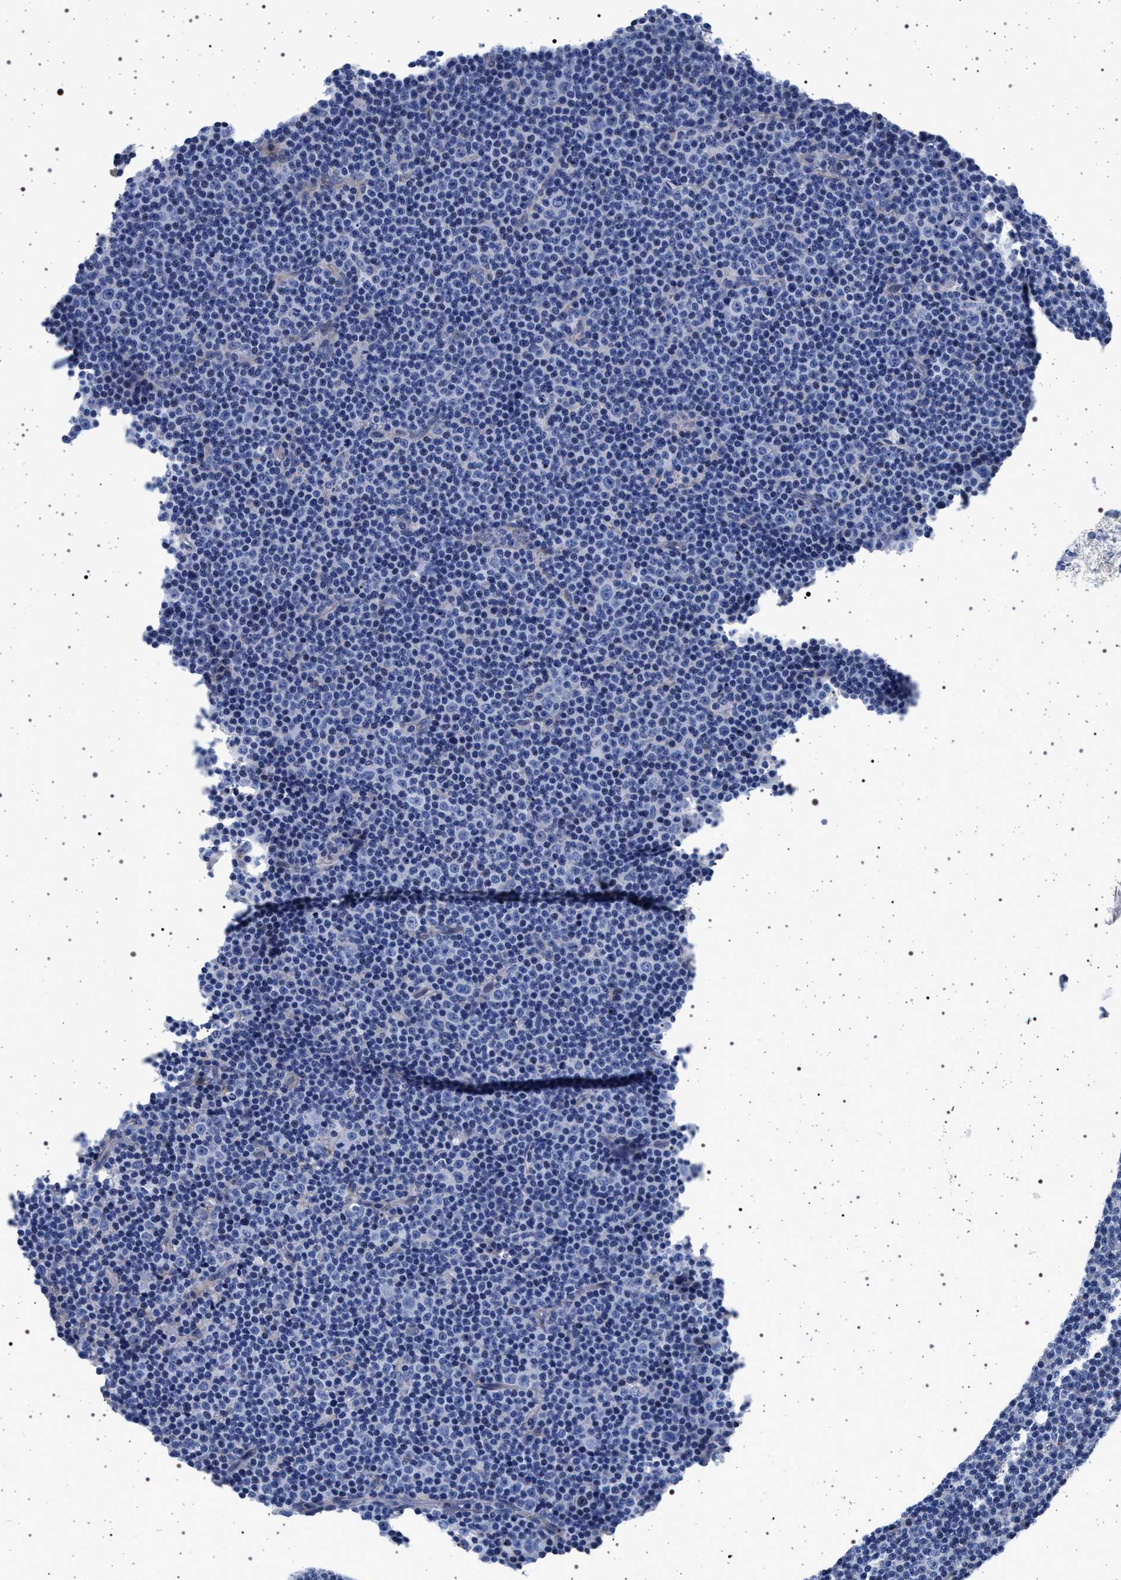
{"staining": {"intensity": "negative", "quantity": "none", "location": "none"}, "tissue": "lymphoma", "cell_type": "Tumor cells", "image_type": "cancer", "snomed": [{"axis": "morphology", "description": "Malignant lymphoma, non-Hodgkin's type, Low grade"}, {"axis": "topography", "description": "Lymph node"}], "caption": "Human malignant lymphoma, non-Hodgkin's type (low-grade) stained for a protein using immunohistochemistry exhibits no expression in tumor cells.", "gene": "SLC9A1", "patient": {"sex": "female", "age": 67}}